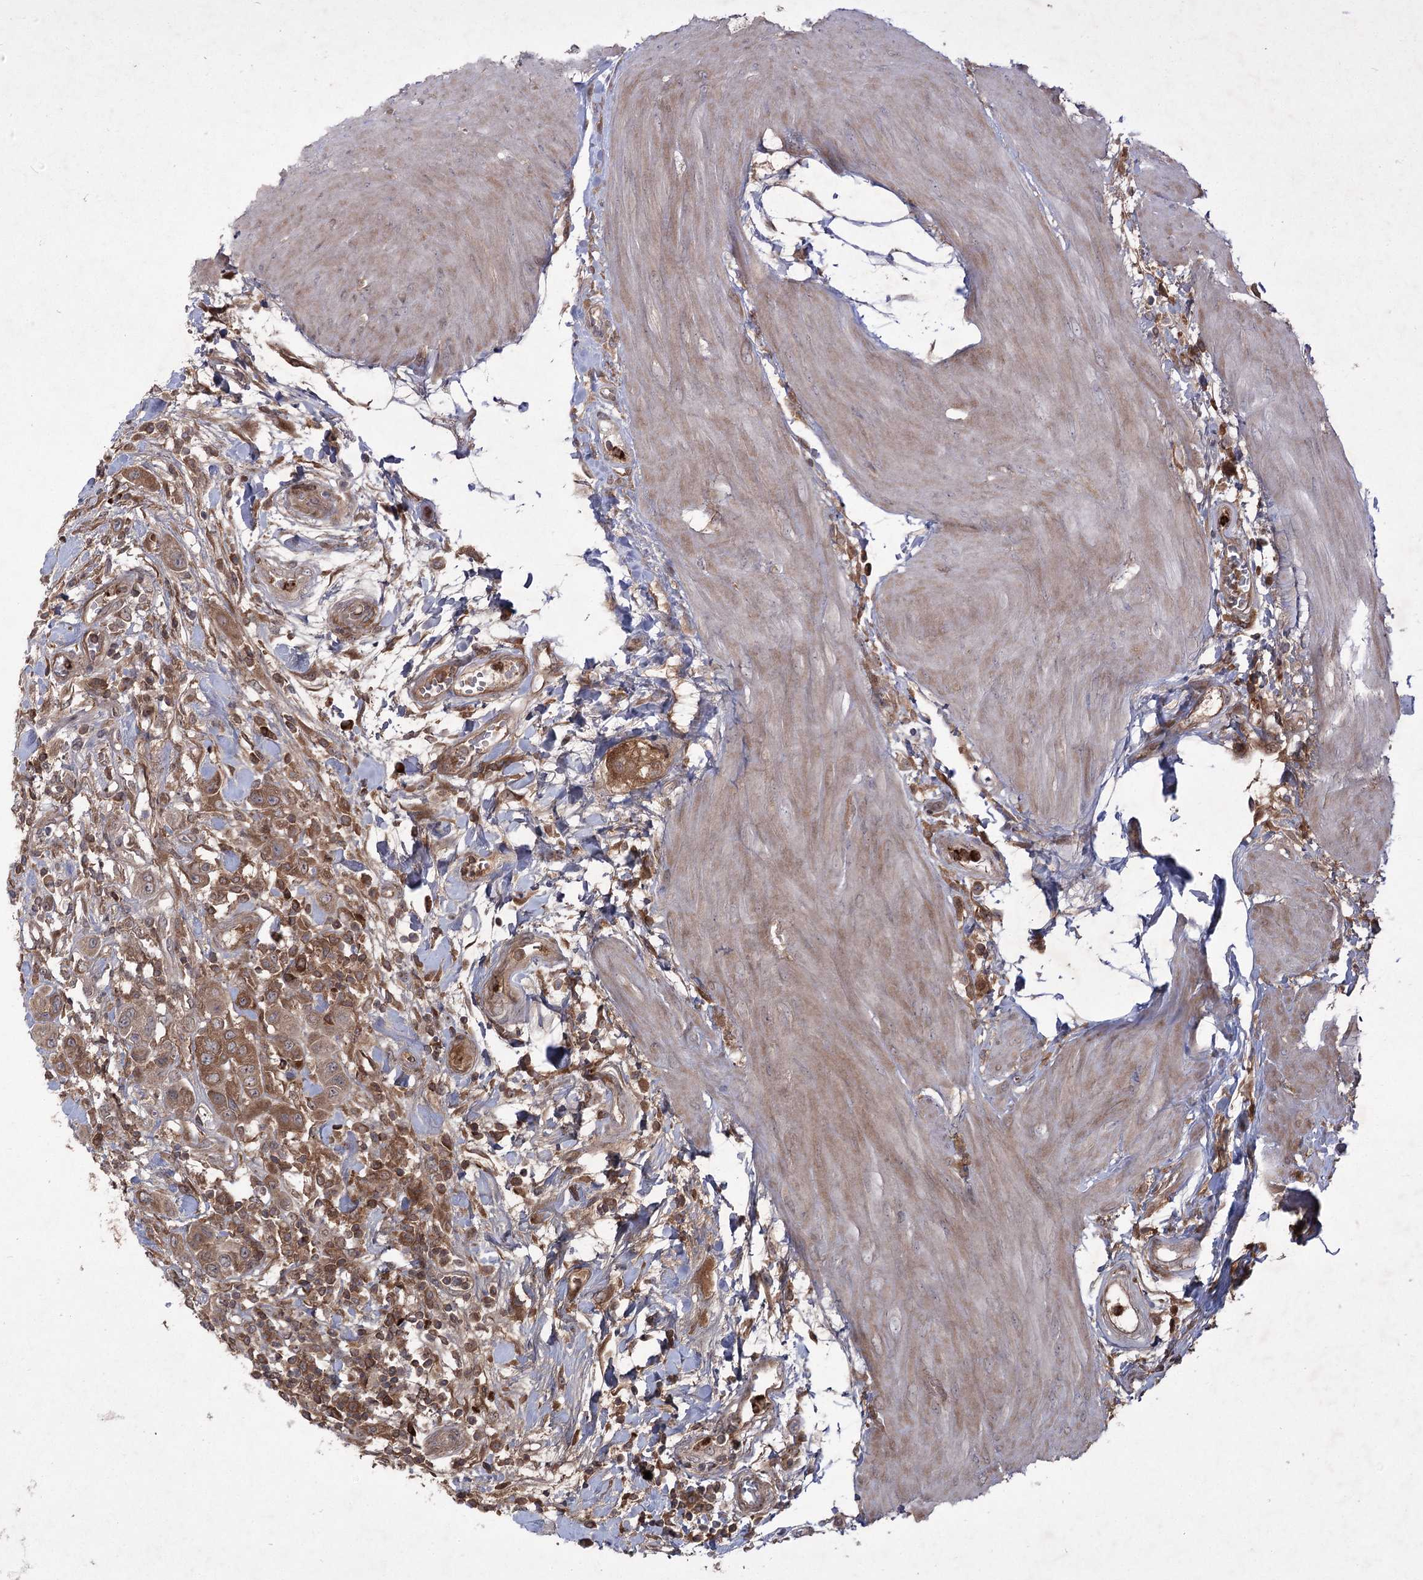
{"staining": {"intensity": "moderate", "quantity": ">75%", "location": "cytoplasmic/membranous"}, "tissue": "urothelial cancer", "cell_type": "Tumor cells", "image_type": "cancer", "snomed": [{"axis": "morphology", "description": "Urothelial carcinoma, High grade"}, {"axis": "topography", "description": "Urinary bladder"}], "caption": "Moderate cytoplasmic/membranous staining for a protein is present in approximately >75% of tumor cells of high-grade urothelial carcinoma using immunohistochemistry.", "gene": "PLEKHA5", "patient": {"sex": "male", "age": 50}}